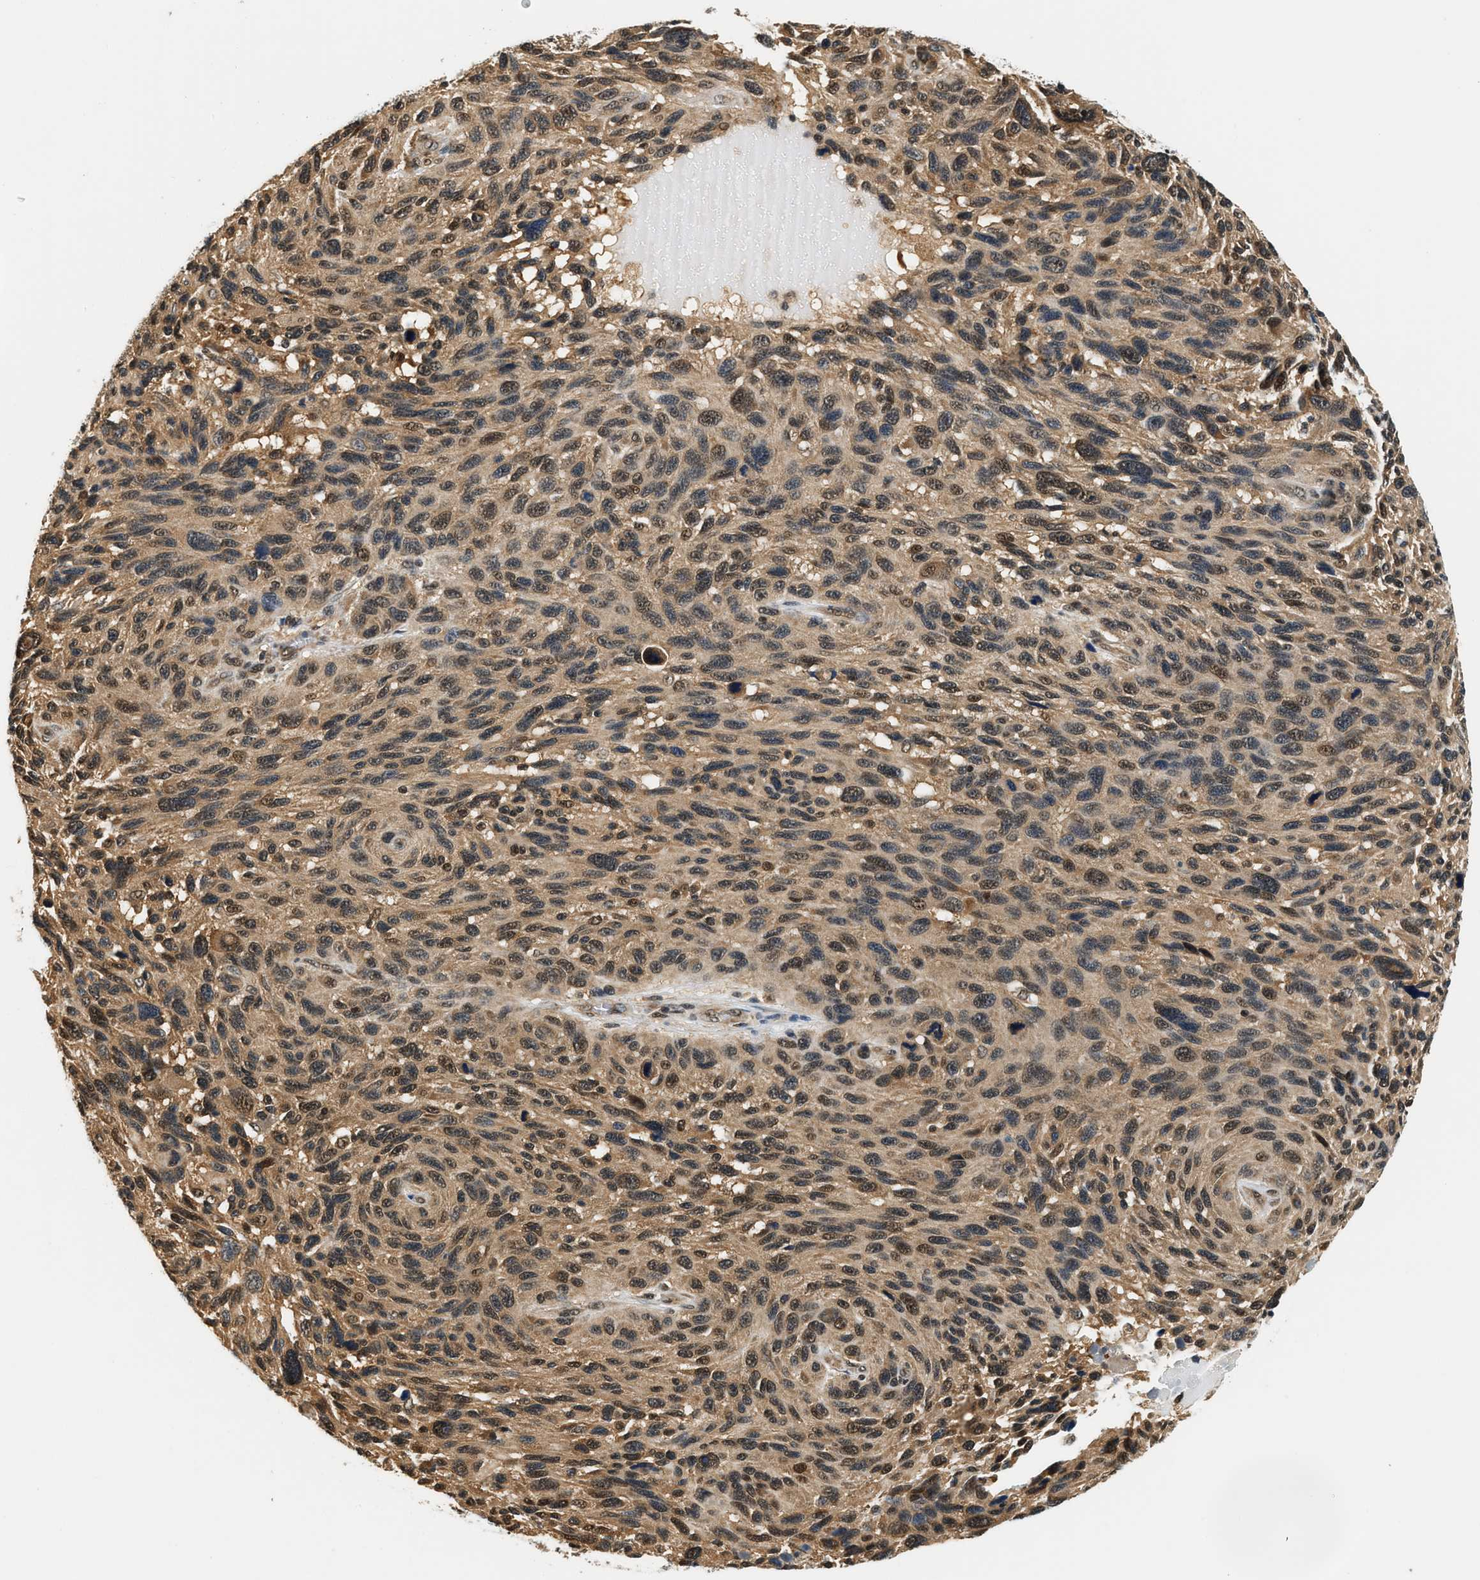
{"staining": {"intensity": "moderate", "quantity": ">75%", "location": "cytoplasmic/membranous"}, "tissue": "melanoma", "cell_type": "Tumor cells", "image_type": "cancer", "snomed": [{"axis": "morphology", "description": "Malignant melanoma, NOS"}, {"axis": "topography", "description": "Skin"}], "caption": "A medium amount of moderate cytoplasmic/membranous staining is appreciated in approximately >75% of tumor cells in malignant melanoma tissue. (brown staining indicates protein expression, while blue staining denotes nuclei).", "gene": "PSMD3", "patient": {"sex": "male", "age": 53}}